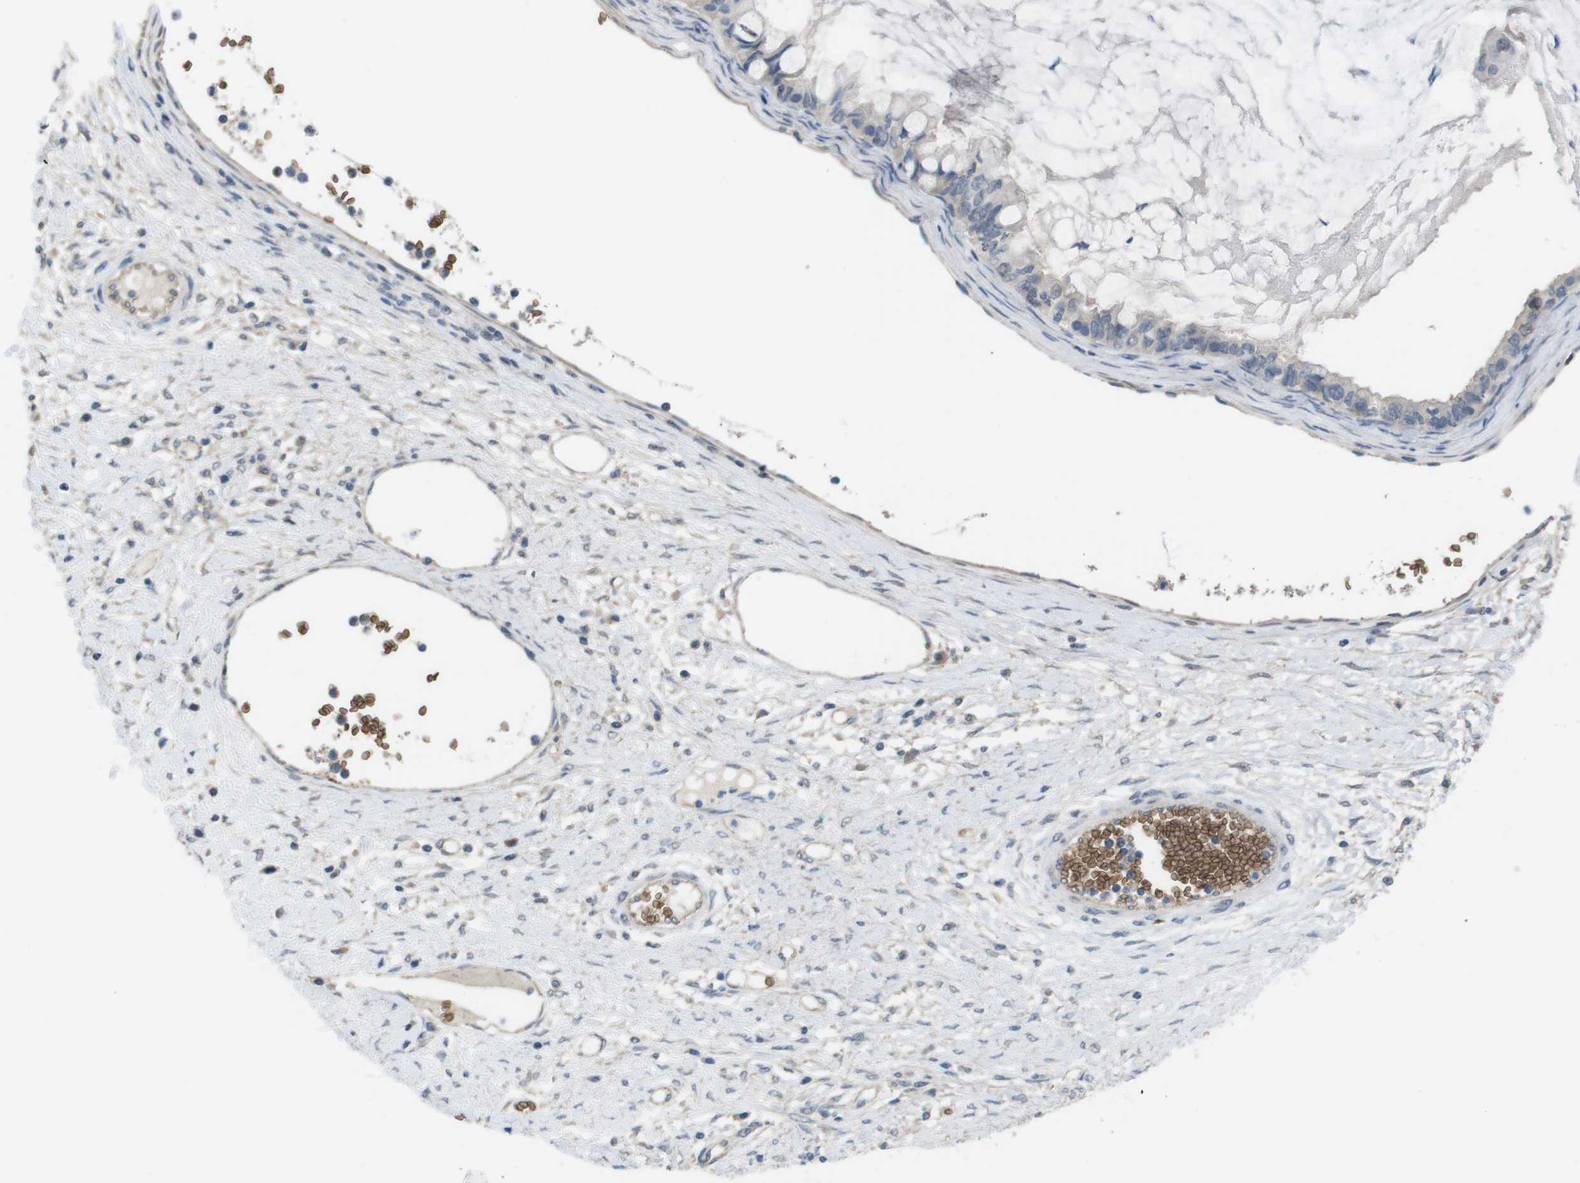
{"staining": {"intensity": "negative", "quantity": "none", "location": "none"}, "tissue": "ovarian cancer", "cell_type": "Tumor cells", "image_type": "cancer", "snomed": [{"axis": "morphology", "description": "Cystadenocarcinoma, mucinous, NOS"}, {"axis": "topography", "description": "Ovary"}], "caption": "The image shows no significant expression in tumor cells of ovarian cancer (mucinous cystadenocarcinoma).", "gene": "GYPA", "patient": {"sex": "female", "age": 80}}